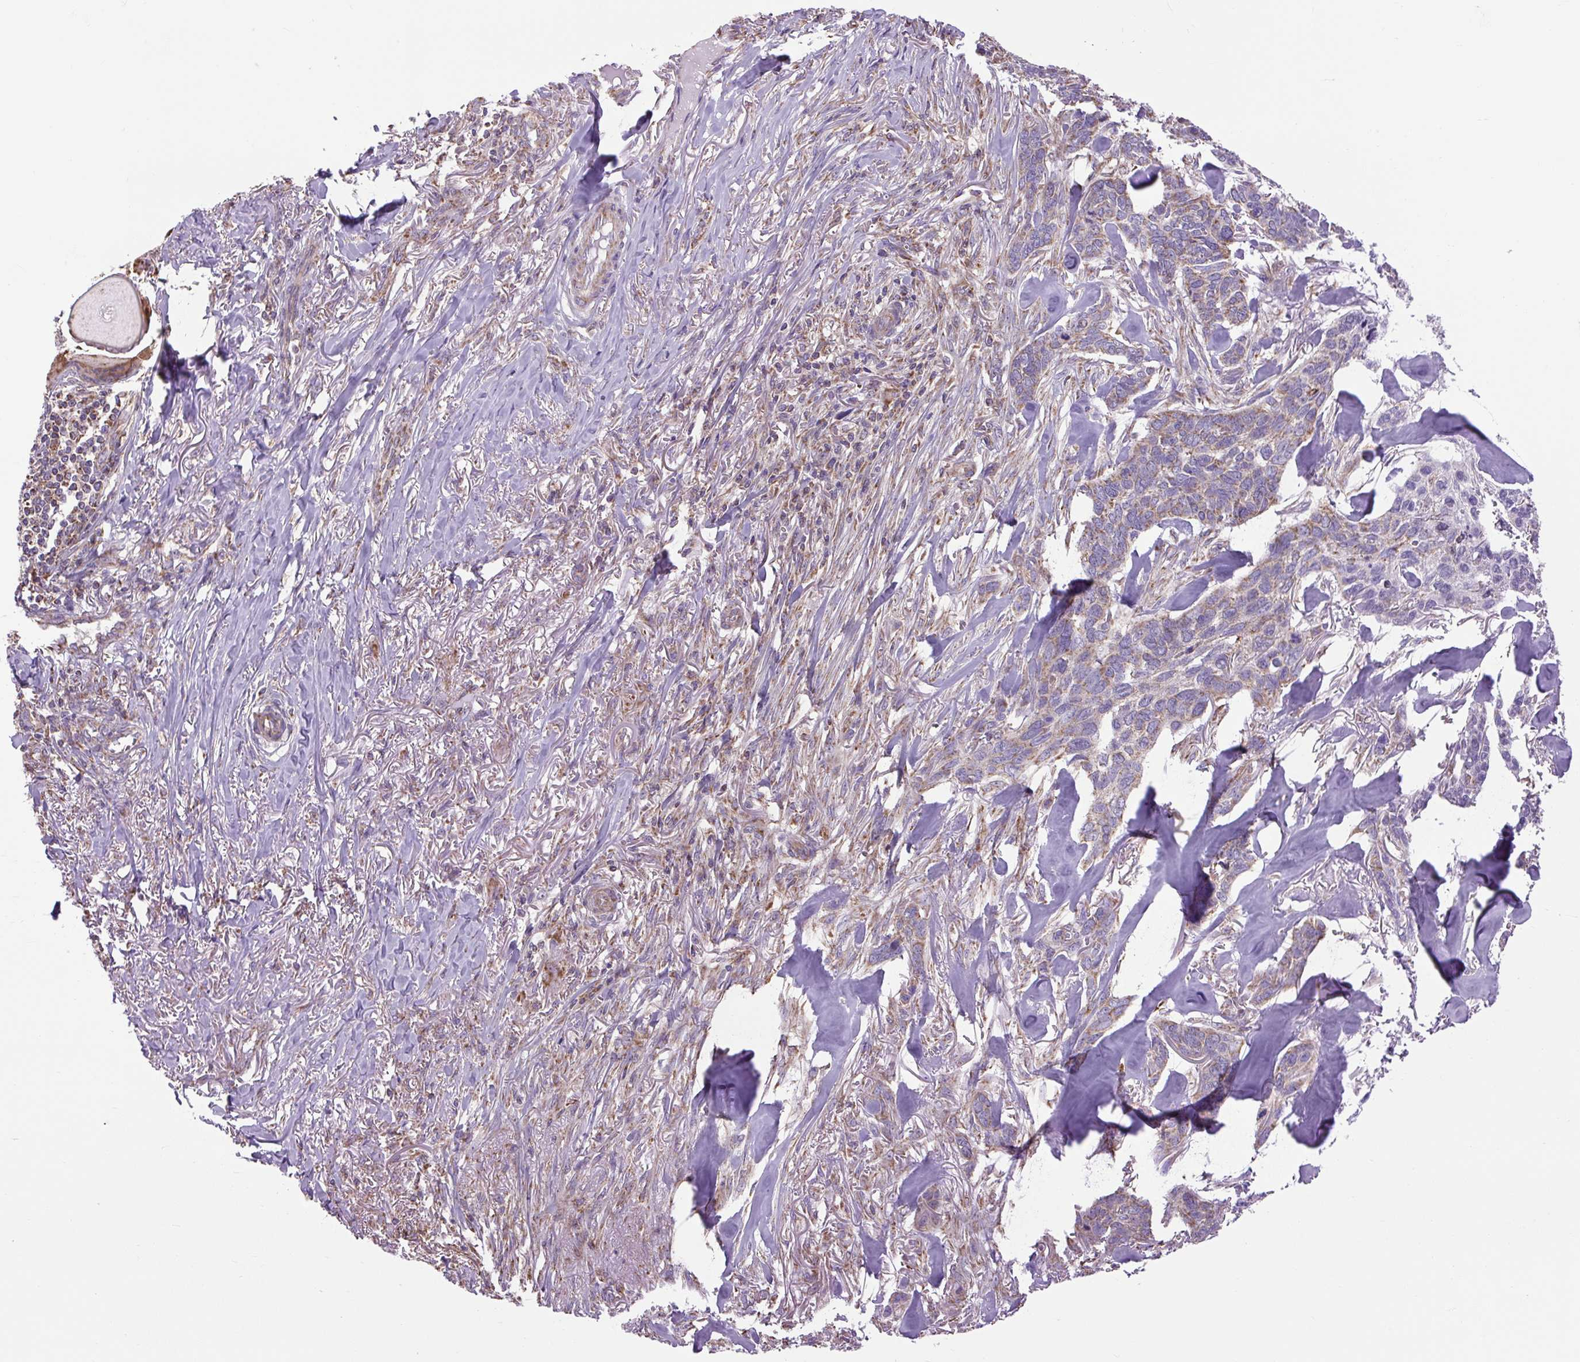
{"staining": {"intensity": "weak", "quantity": "25%-75%", "location": "cytoplasmic/membranous"}, "tissue": "skin cancer", "cell_type": "Tumor cells", "image_type": "cancer", "snomed": [{"axis": "morphology", "description": "Basal cell carcinoma"}, {"axis": "topography", "description": "Skin"}], "caption": "Skin cancer (basal cell carcinoma) tissue exhibits weak cytoplasmic/membranous staining in about 25%-75% of tumor cells", "gene": "PLCG1", "patient": {"sex": "male", "age": 86}}